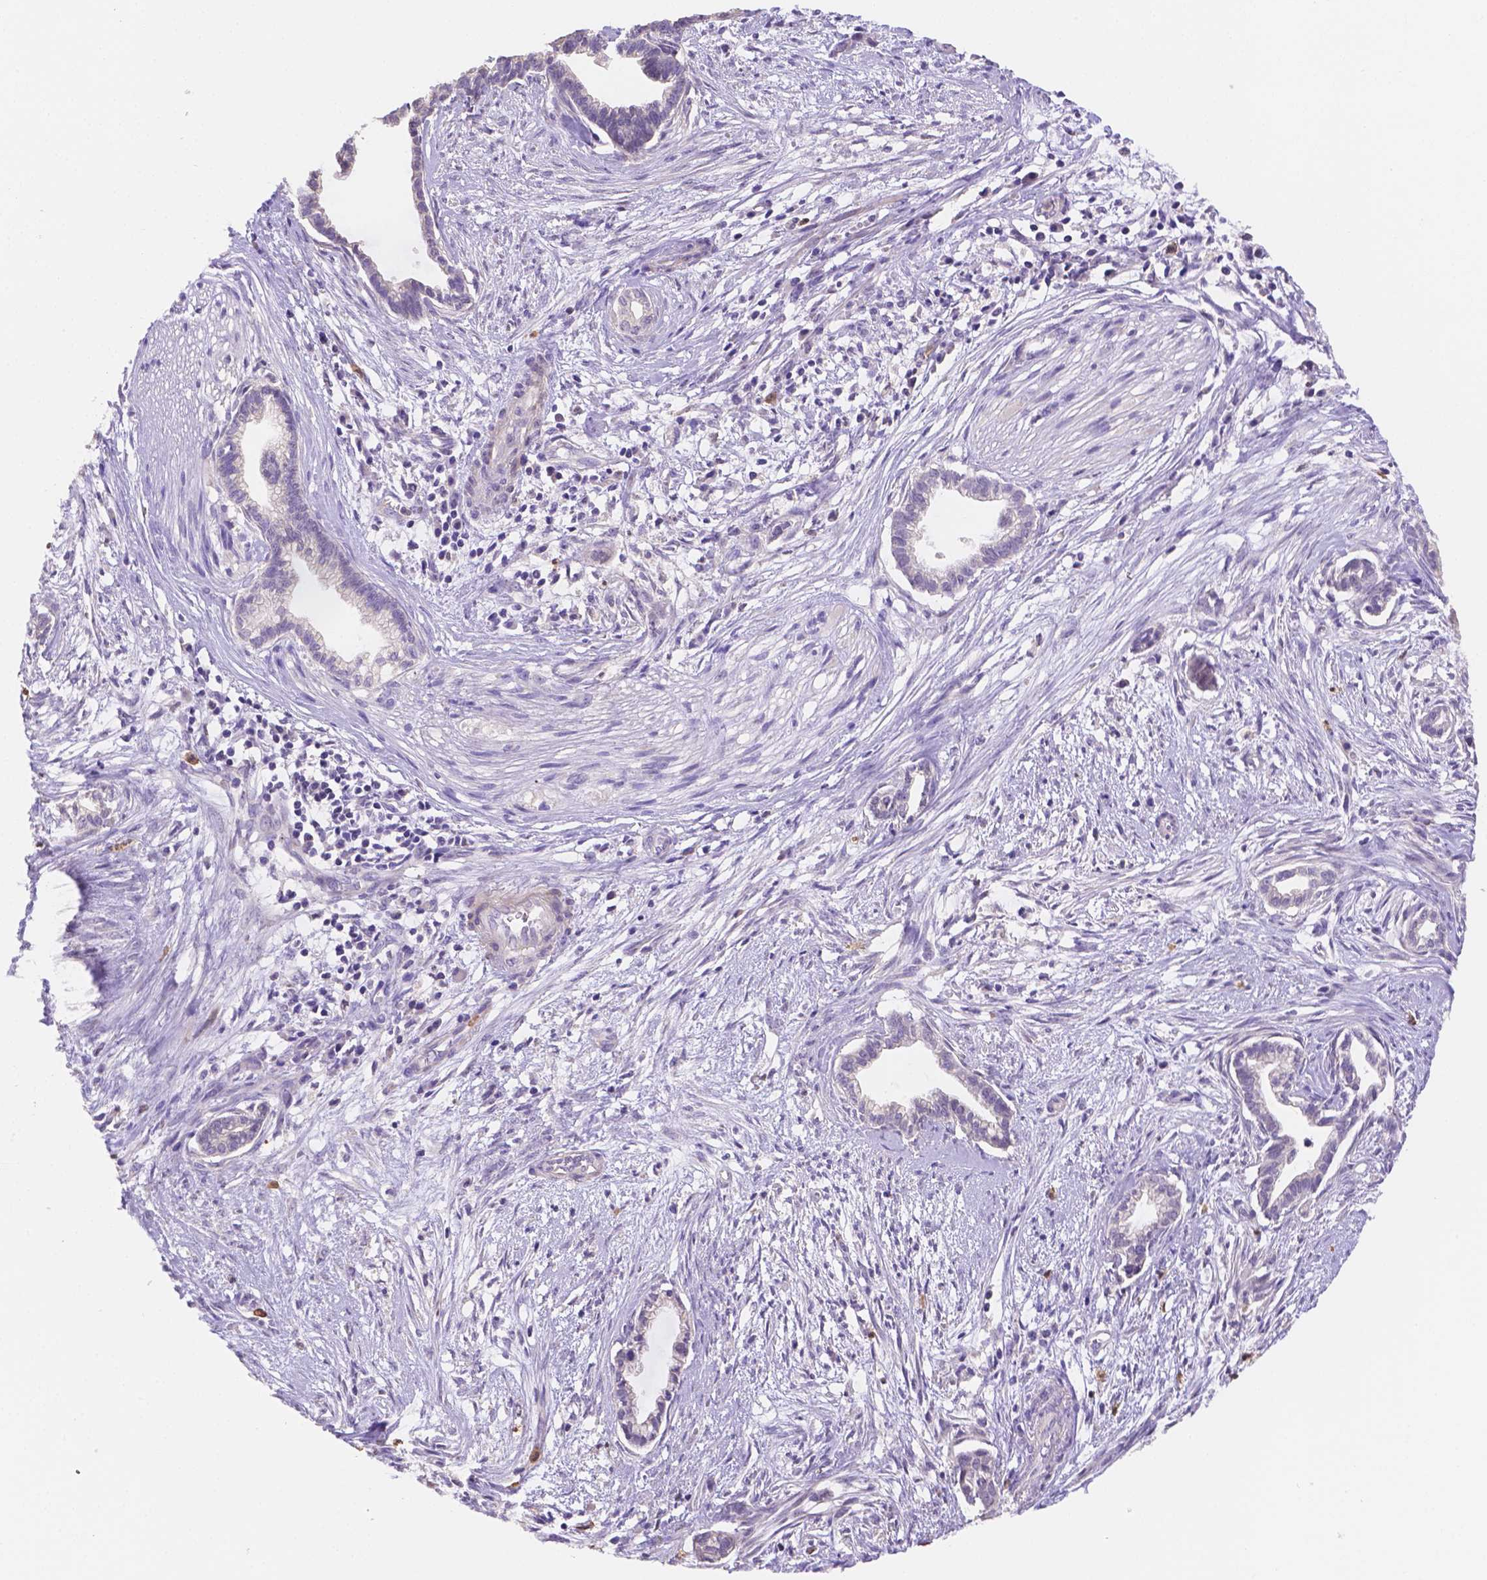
{"staining": {"intensity": "negative", "quantity": "none", "location": "none"}, "tissue": "cervical cancer", "cell_type": "Tumor cells", "image_type": "cancer", "snomed": [{"axis": "morphology", "description": "Adenocarcinoma, NOS"}, {"axis": "topography", "description": "Cervix"}], "caption": "Immunohistochemical staining of cervical cancer displays no significant staining in tumor cells. (DAB immunohistochemistry, high magnification).", "gene": "NXPE2", "patient": {"sex": "female", "age": 62}}